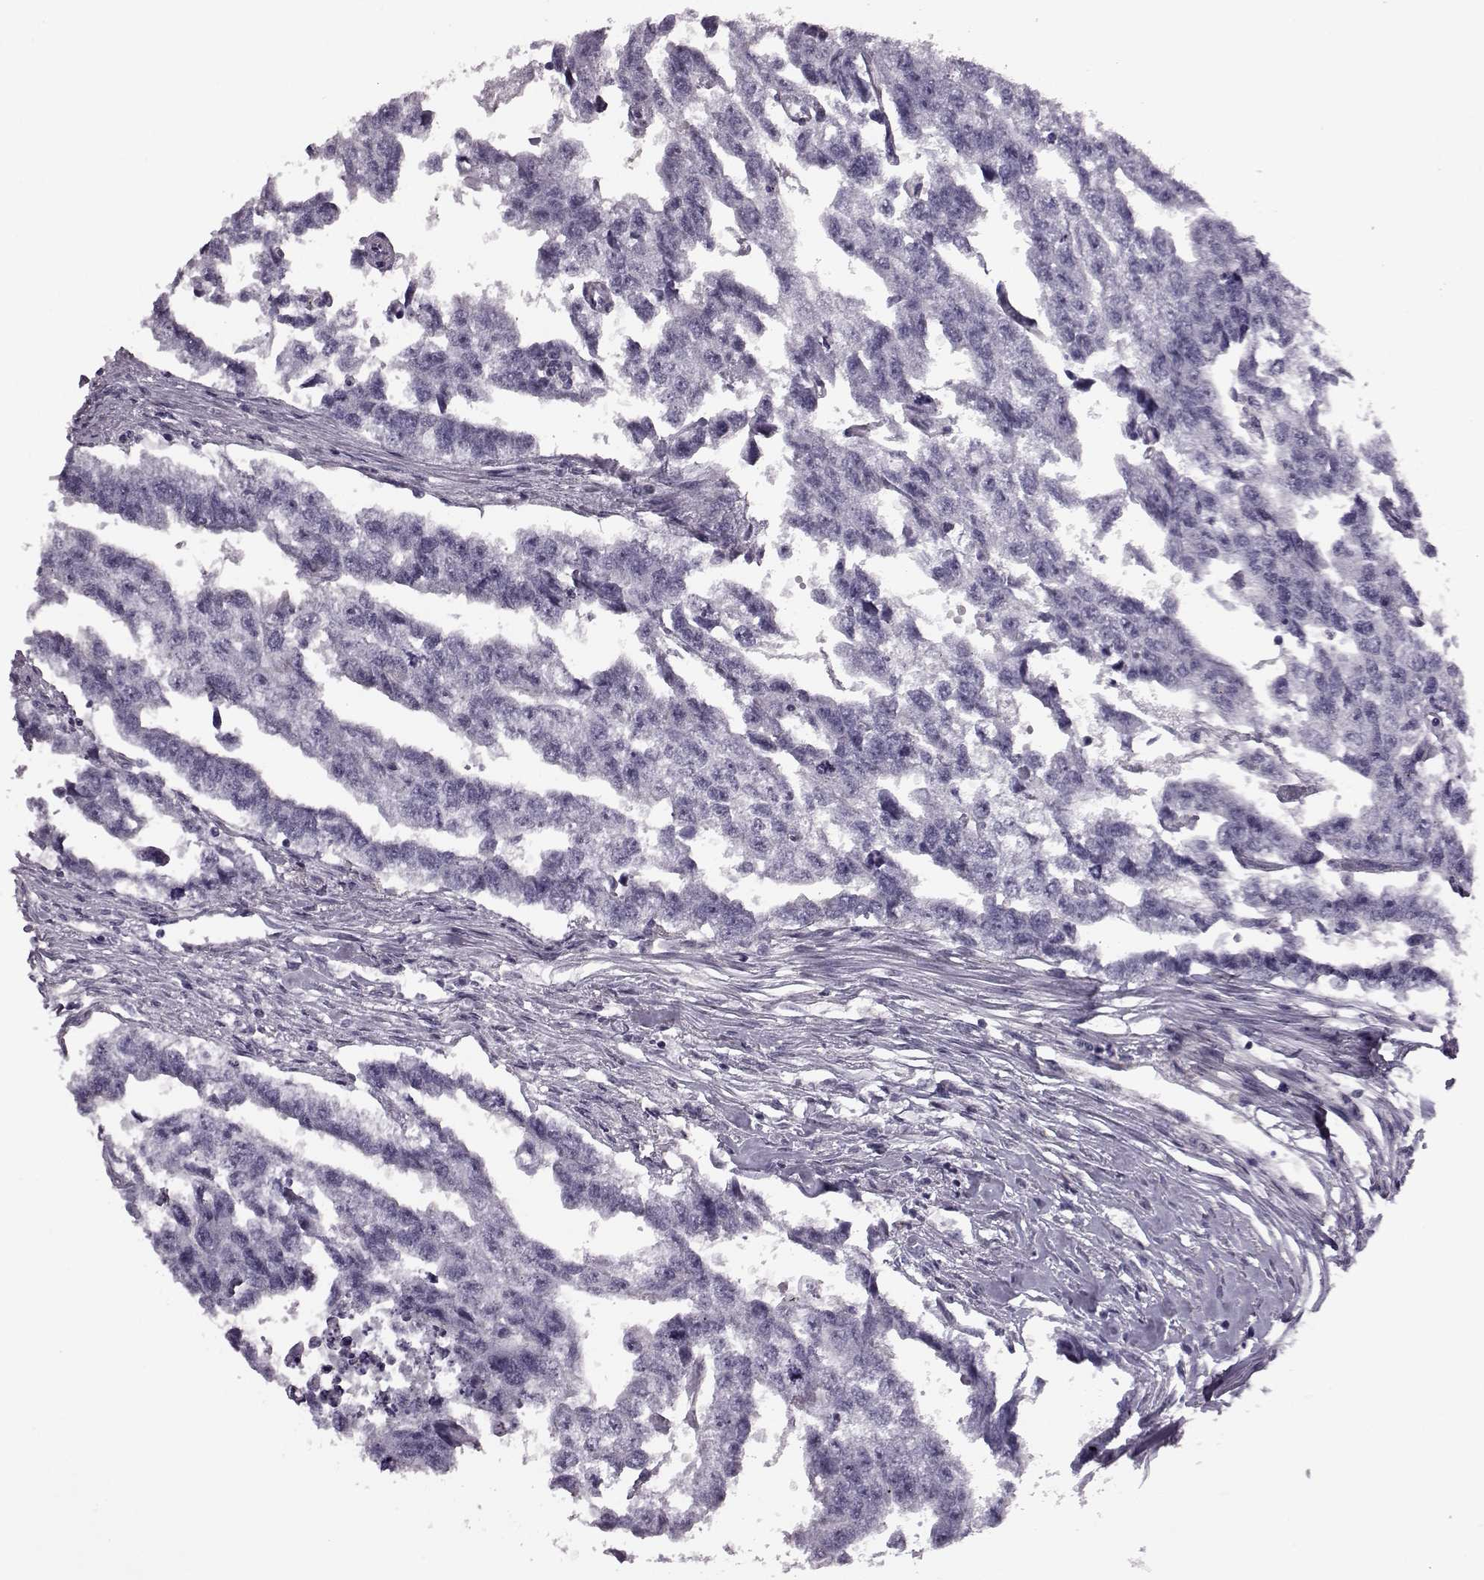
{"staining": {"intensity": "negative", "quantity": "none", "location": "none"}, "tissue": "testis cancer", "cell_type": "Tumor cells", "image_type": "cancer", "snomed": [{"axis": "morphology", "description": "Carcinoma, Embryonal, NOS"}, {"axis": "morphology", "description": "Teratoma, malignant, NOS"}, {"axis": "topography", "description": "Testis"}], "caption": "Testis cancer (teratoma (malignant)) was stained to show a protein in brown. There is no significant expression in tumor cells.", "gene": "SNTG1", "patient": {"sex": "male", "age": 44}}